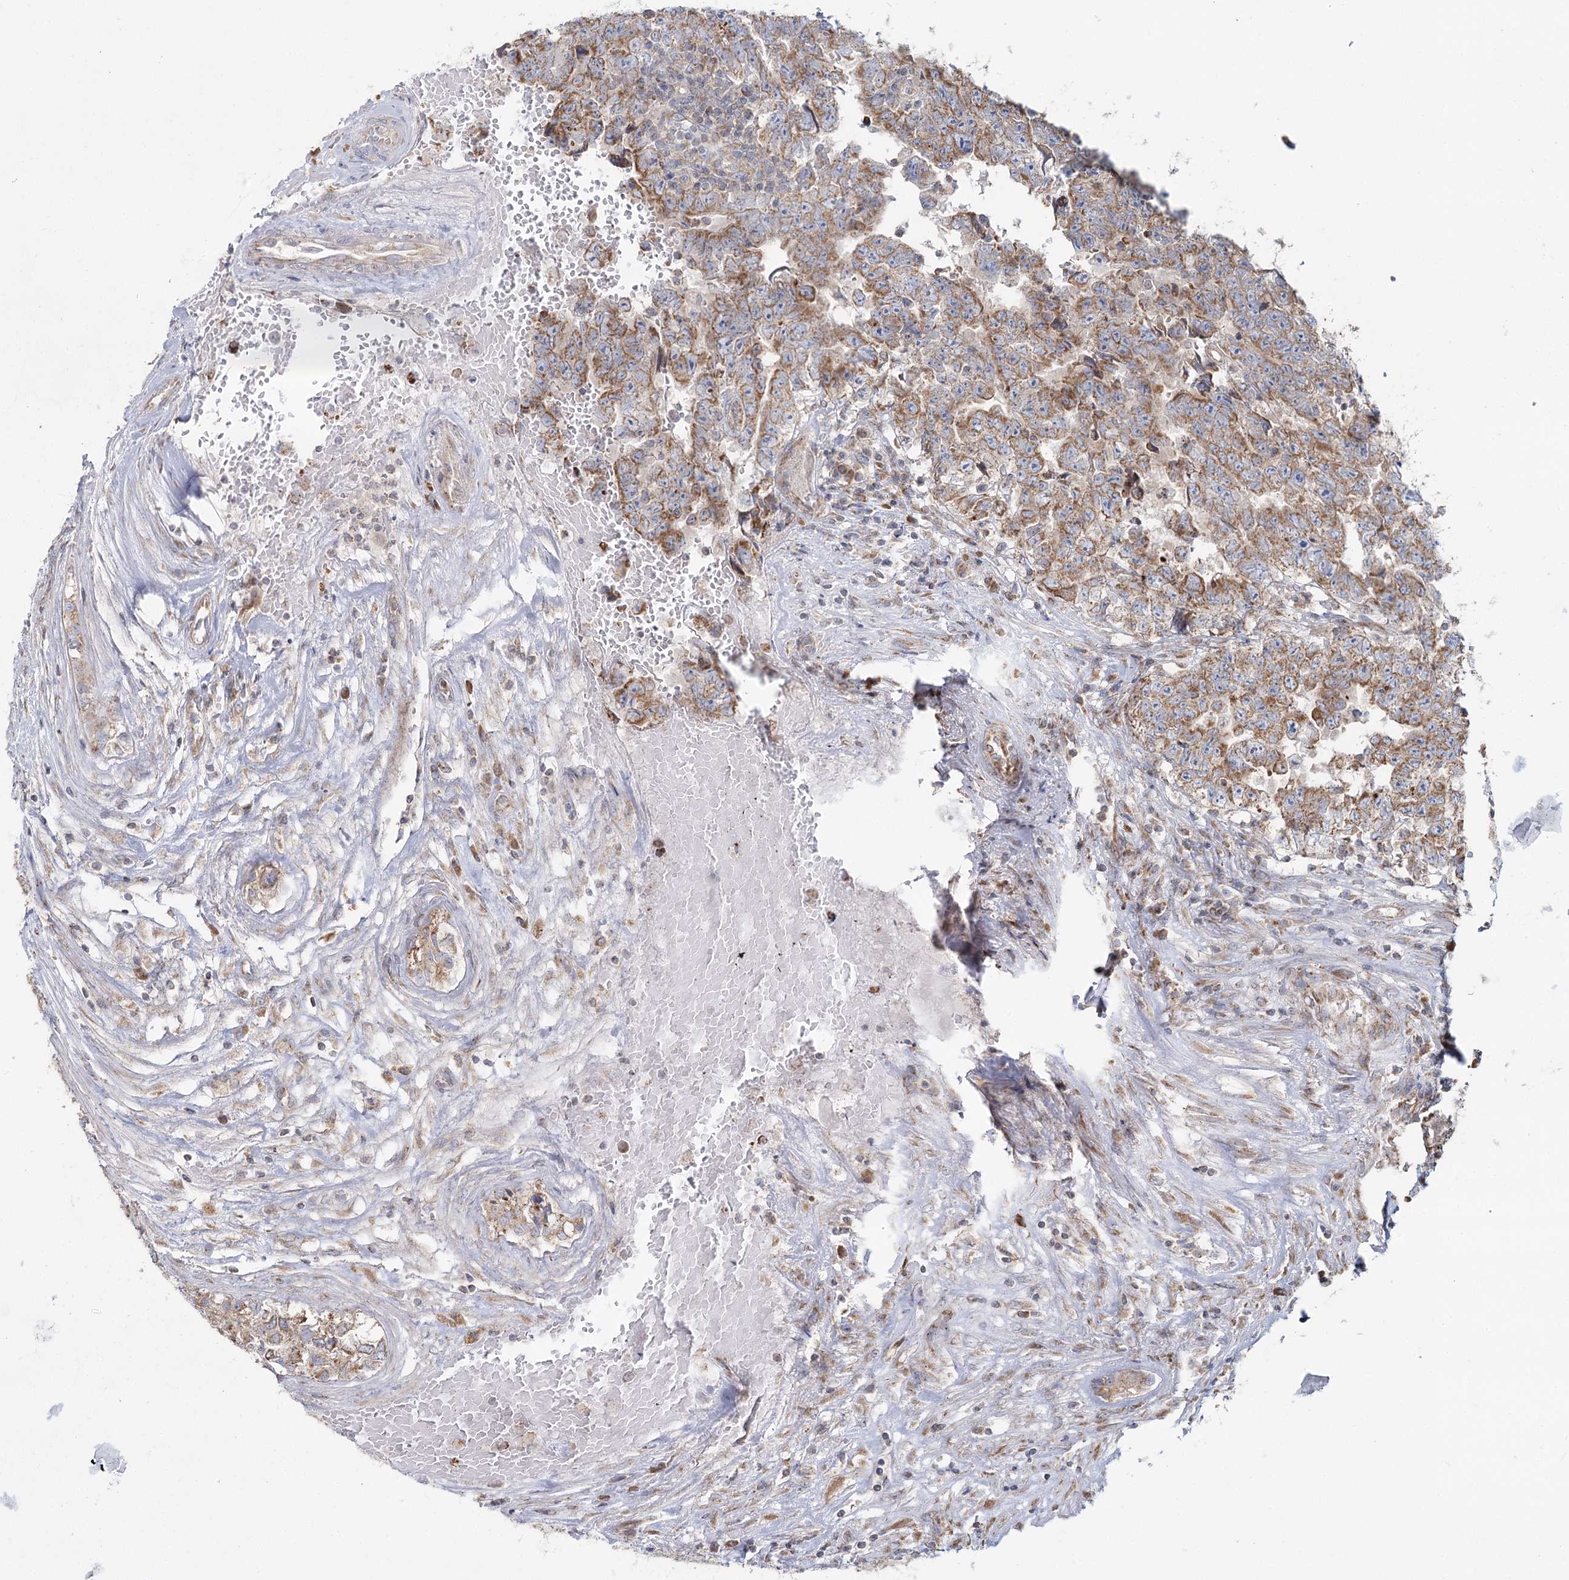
{"staining": {"intensity": "moderate", "quantity": "<25%", "location": "cytoplasmic/membranous"}, "tissue": "testis cancer", "cell_type": "Tumor cells", "image_type": "cancer", "snomed": [{"axis": "morphology", "description": "Carcinoma, Embryonal, NOS"}, {"axis": "topography", "description": "Testis"}], "caption": "Tumor cells exhibit moderate cytoplasmic/membranous staining in approximately <25% of cells in testis cancer.", "gene": "ACOX2", "patient": {"sex": "male", "age": 25}}